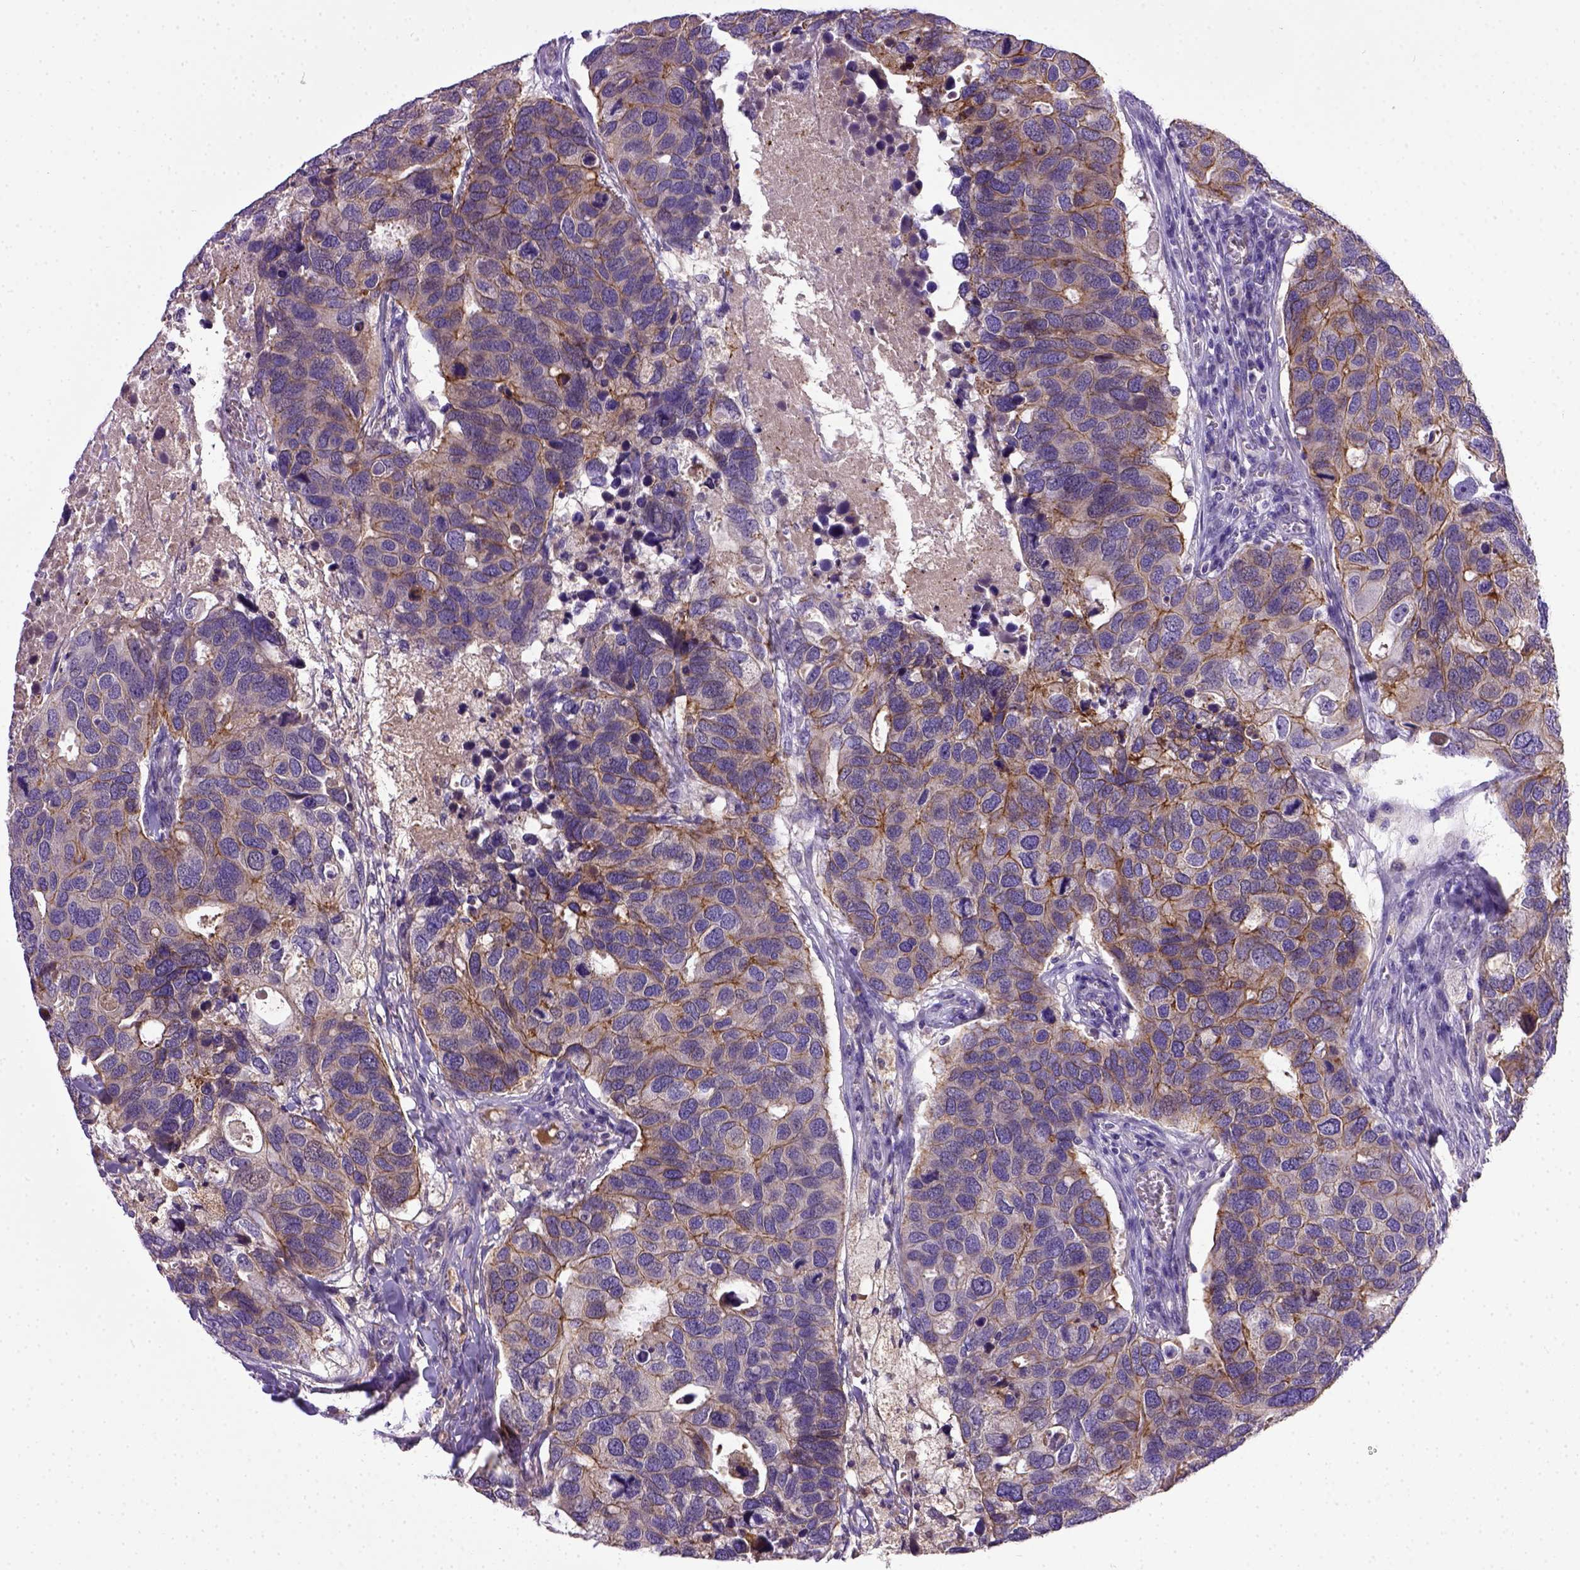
{"staining": {"intensity": "strong", "quantity": "25%-75%", "location": "cytoplasmic/membranous"}, "tissue": "breast cancer", "cell_type": "Tumor cells", "image_type": "cancer", "snomed": [{"axis": "morphology", "description": "Duct carcinoma"}, {"axis": "topography", "description": "Breast"}], "caption": "Immunohistochemical staining of human intraductal carcinoma (breast) reveals high levels of strong cytoplasmic/membranous protein positivity in approximately 25%-75% of tumor cells.", "gene": "CDH1", "patient": {"sex": "female", "age": 83}}